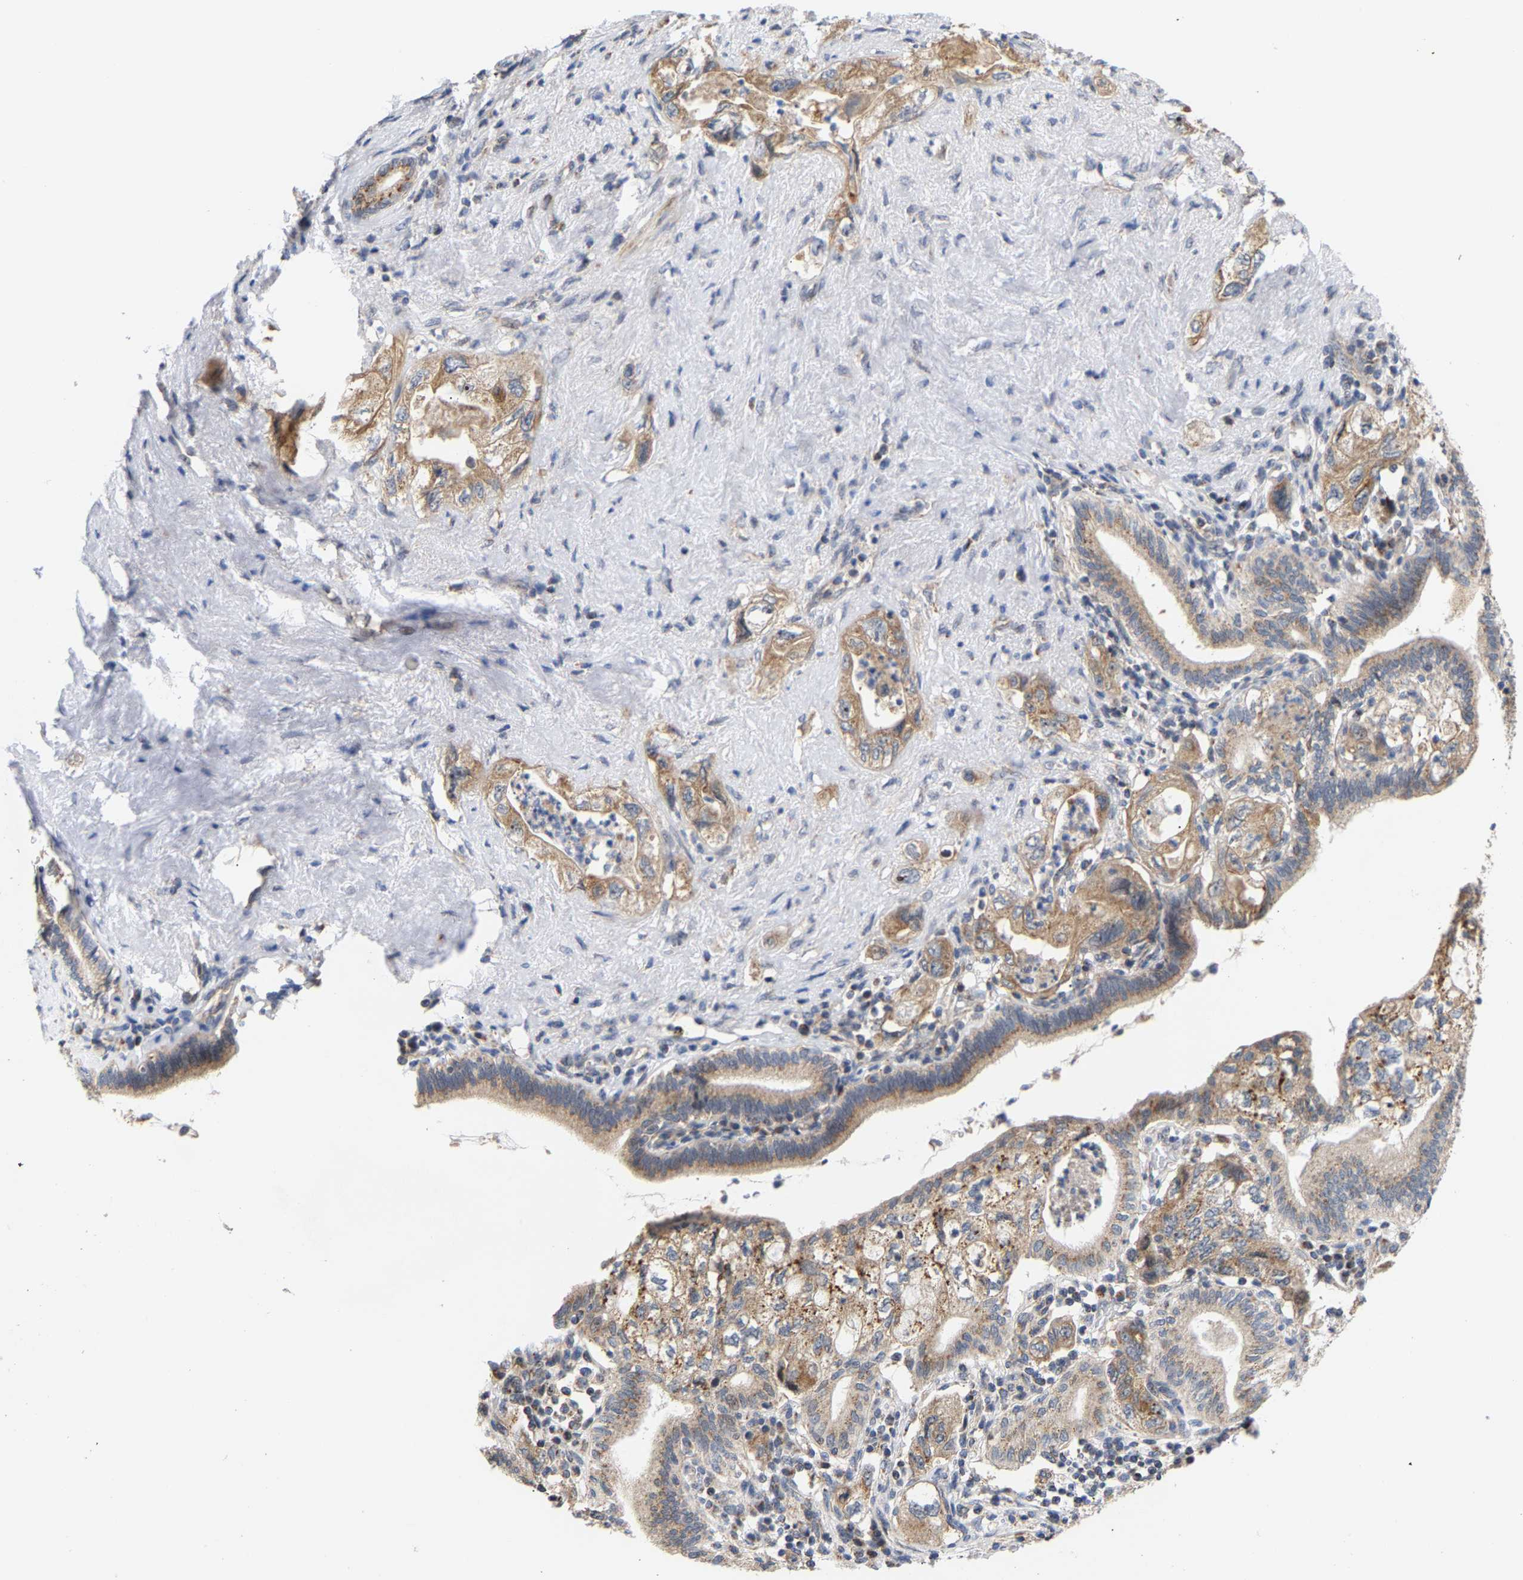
{"staining": {"intensity": "moderate", "quantity": ">75%", "location": "cytoplasmic/membranous"}, "tissue": "pancreatic cancer", "cell_type": "Tumor cells", "image_type": "cancer", "snomed": [{"axis": "morphology", "description": "Adenocarcinoma, NOS"}, {"axis": "topography", "description": "Pancreas"}], "caption": "IHC of human pancreatic cancer exhibits medium levels of moderate cytoplasmic/membranous staining in about >75% of tumor cells. (Stains: DAB in brown, nuclei in blue, Microscopy: brightfield microscopy at high magnification).", "gene": "PCNT", "patient": {"sex": "female", "age": 73}}